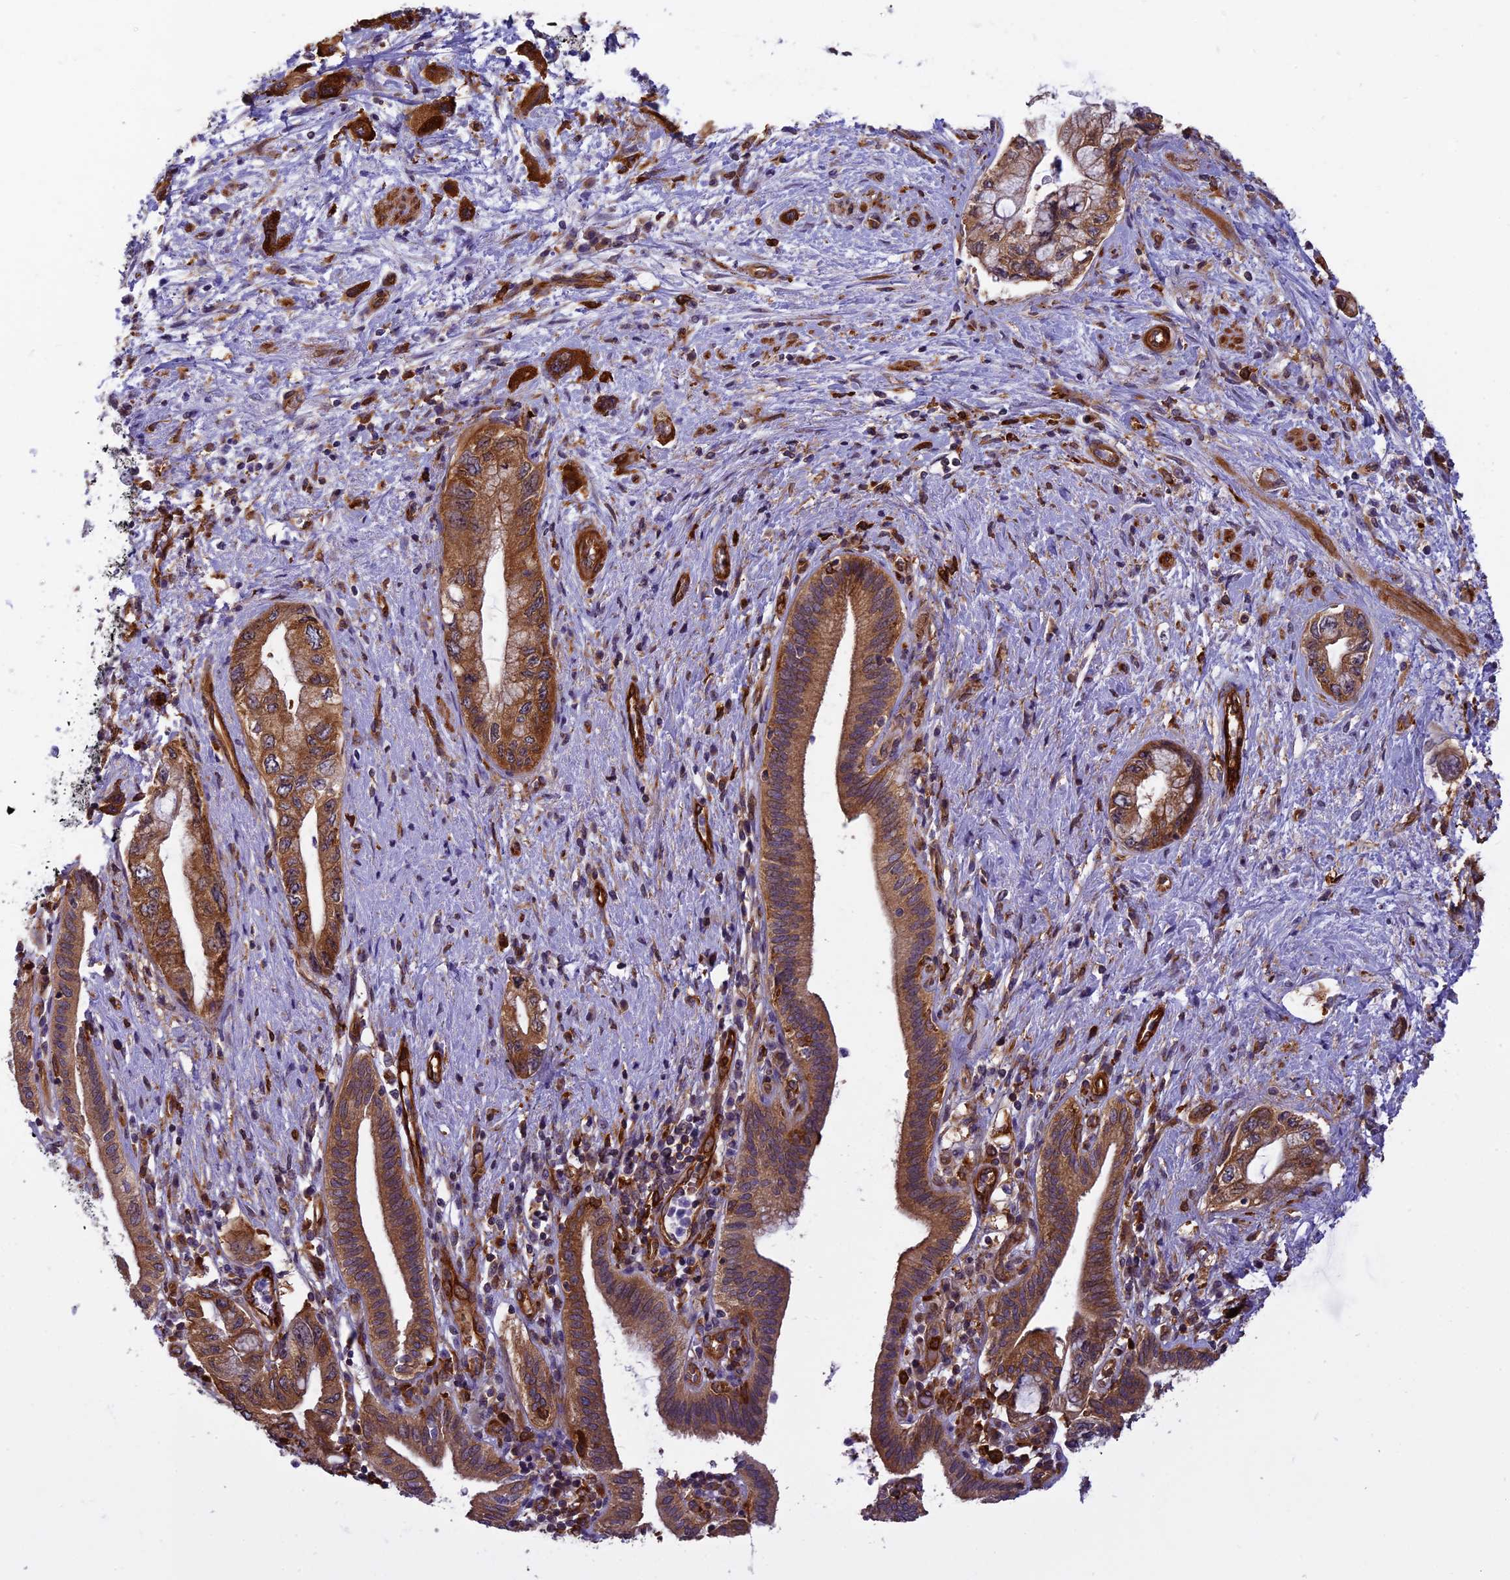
{"staining": {"intensity": "strong", "quantity": ">75%", "location": "cytoplasmic/membranous"}, "tissue": "pancreatic cancer", "cell_type": "Tumor cells", "image_type": "cancer", "snomed": [{"axis": "morphology", "description": "Adenocarcinoma, NOS"}, {"axis": "topography", "description": "Pancreas"}], "caption": "Immunohistochemistry micrograph of pancreatic cancer stained for a protein (brown), which reveals high levels of strong cytoplasmic/membranous positivity in about >75% of tumor cells.", "gene": "EHBP1L1", "patient": {"sex": "female", "age": 73}}